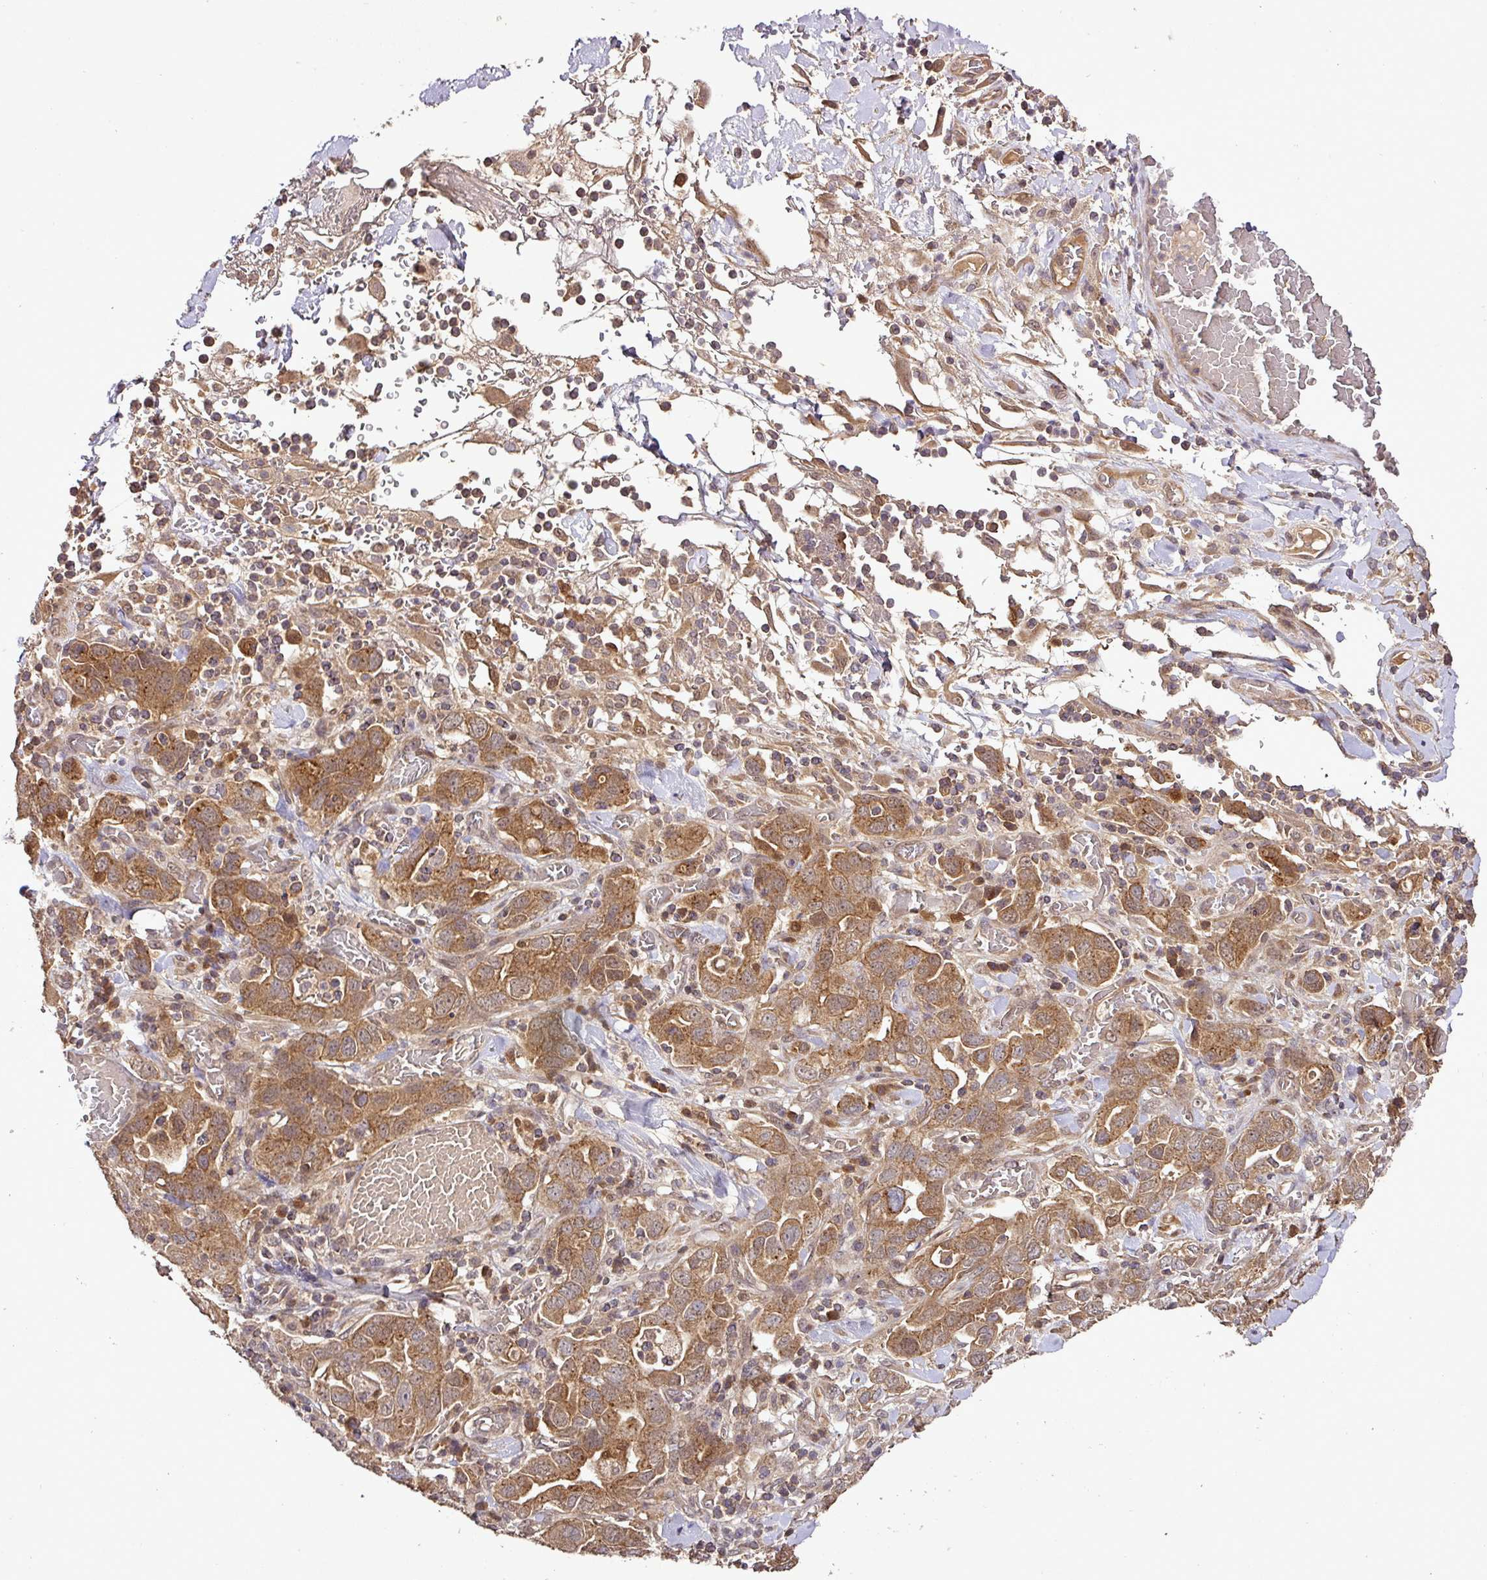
{"staining": {"intensity": "moderate", "quantity": ">75%", "location": "cytoplasmic/membranous"}, "tissue": "stomach cancer", "cell_type": "Tumor cells", "image_type": "cancer", "snomed": [{"axis": "morphology", "description": "Adenocarcinoma, NOS"}, {"axis": "topography", "description": "Stomach, upper"}, {"axis": "topography", "description": "Stomach"}], "caption": "A brown stain labels moderate cytoplasmic/membranous expression of a protein in human adenocarcinoma (stomach) tumor cells. (Stains: DAB in brown, nuclei in blue, Microscopy: brightfield microscopy at high magnification).", "gene": "FAIM", "patient": {"sex": "male", "age": 62}}